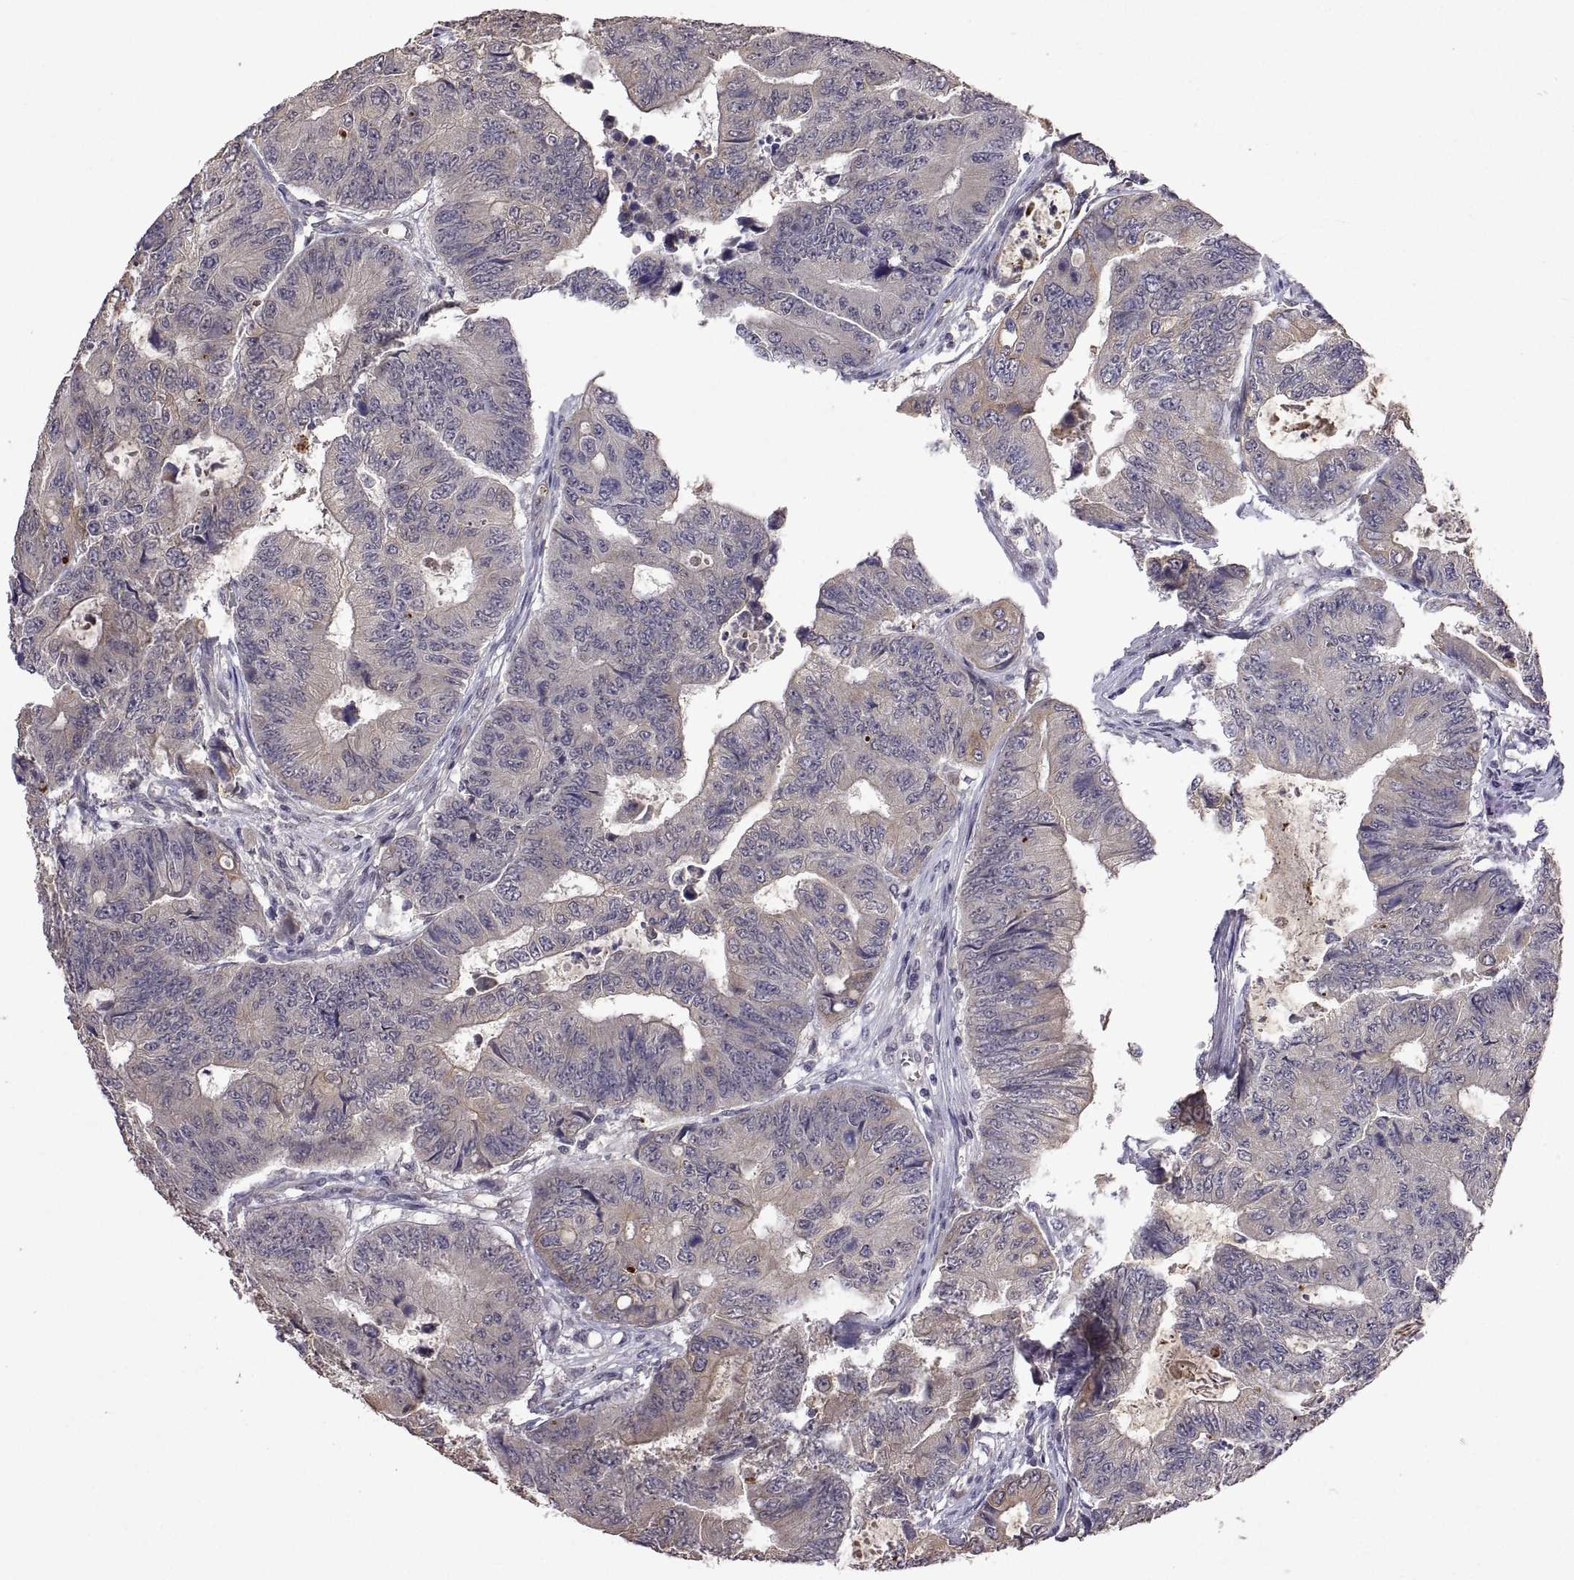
{"staining": {"intensity": "weak", "quantity": "25%-75%", "location": "cytoplasmic/membranous"}, "tissue": "colorectal cancer", "cell_type": "Tumor cells", "image_type": "cancer", "snomed": [{"axis": "morphology", "description": "Adenocarcinoma, NOS"}, {"axis": "topography", "description": "Colon"}], "caption": "A high-resolution image shows IHC staining of colorectal cancer, which demonstrates weak cytoplasmic/membranous positivity in about 25%-75% of tumor cells. (DAB IHC, brown staining for protein, blue staining for nuclei).", "gene": "LAMA1", "patient": {"sex": "female", "age": 48}}